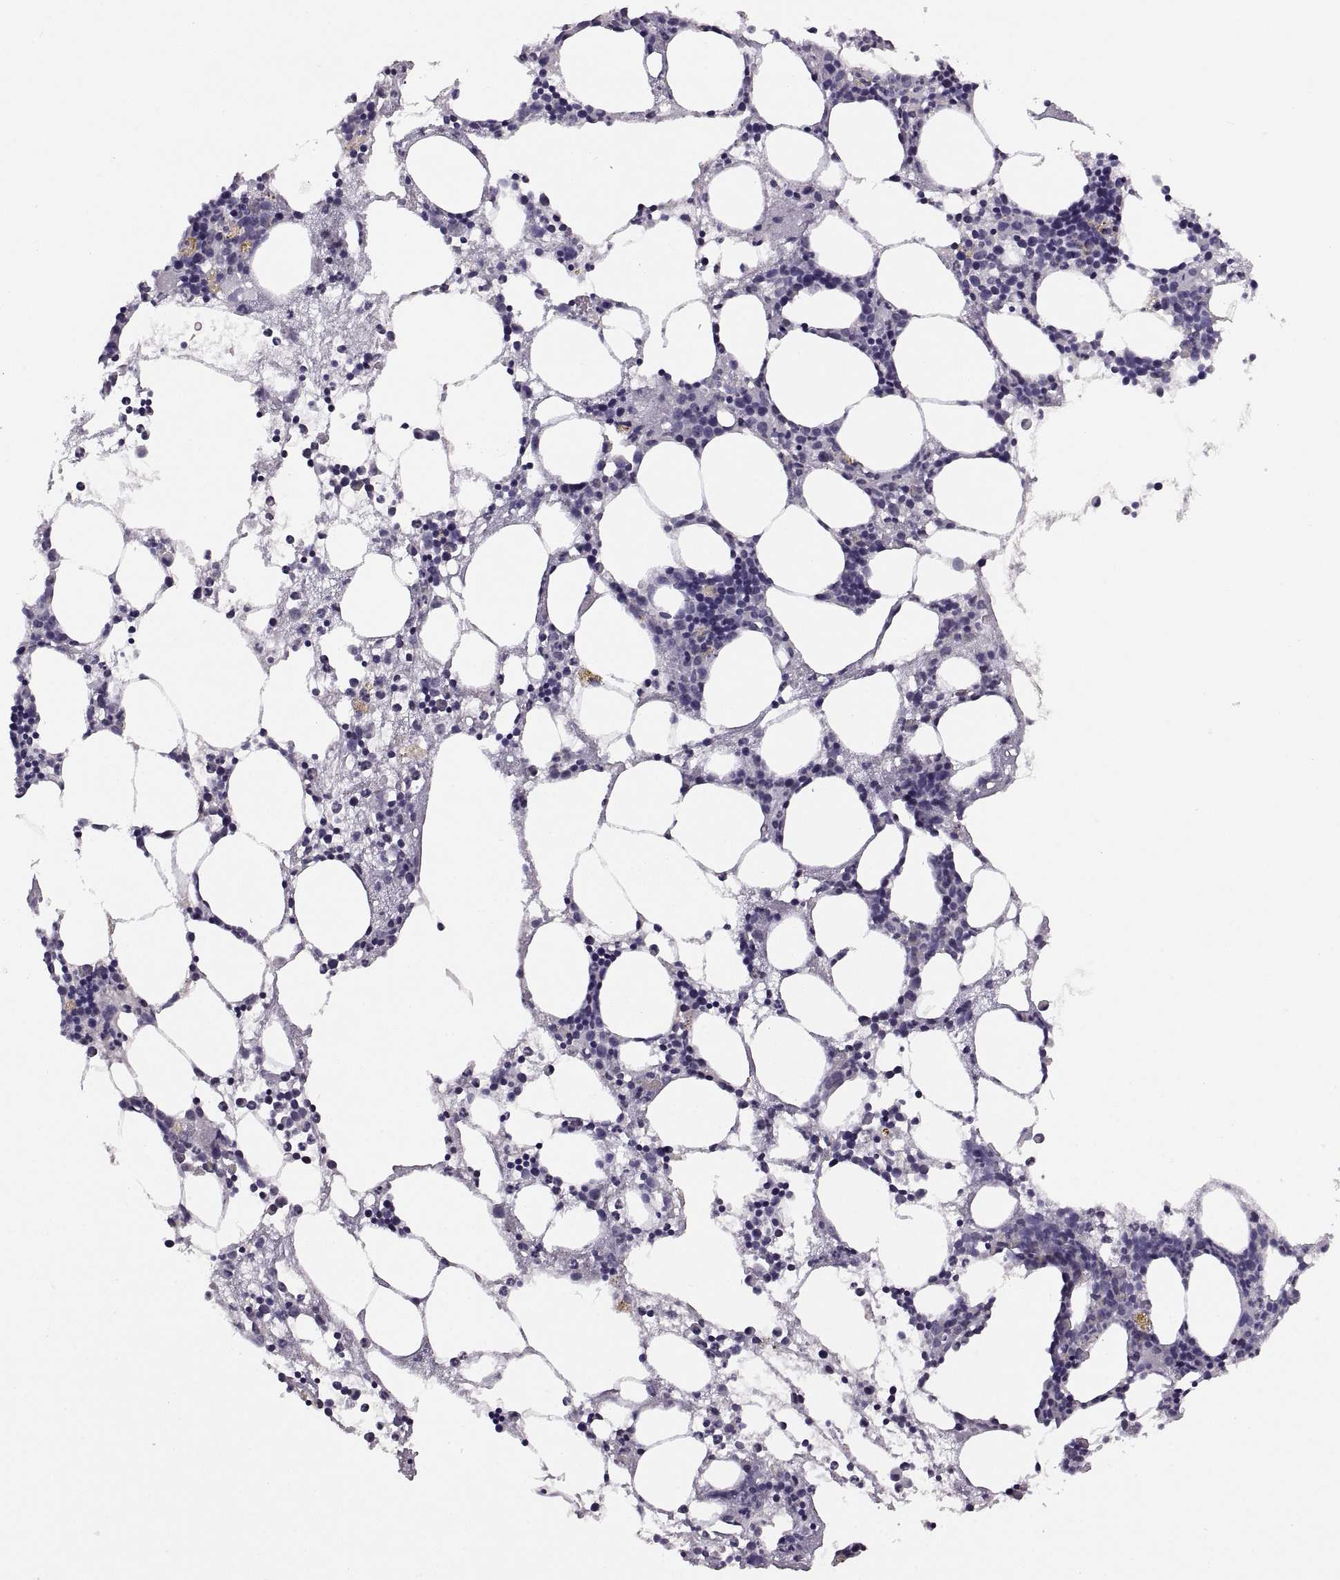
{"staining": {"intensity": "negative", "quantity": "none", "location": "none"}, "tissue": "bone marrow", "cell_type": "Hematopoietic cells", "image_type": "normal", "snomed": [{"axis": "morphology", "description": "Normal tissue, NOS"}, {"axis": "topography", "description": "Bone marrow"}], "caption": "Immunohistochemistry (IHC) of normal bone marrow shows no staining in hematopoietic cells. (Brightfield microscopy of DAB immunohistochemistry at high magnification).", "gene": "NEK2", "patient": {"sex": "male", "age": 54}}